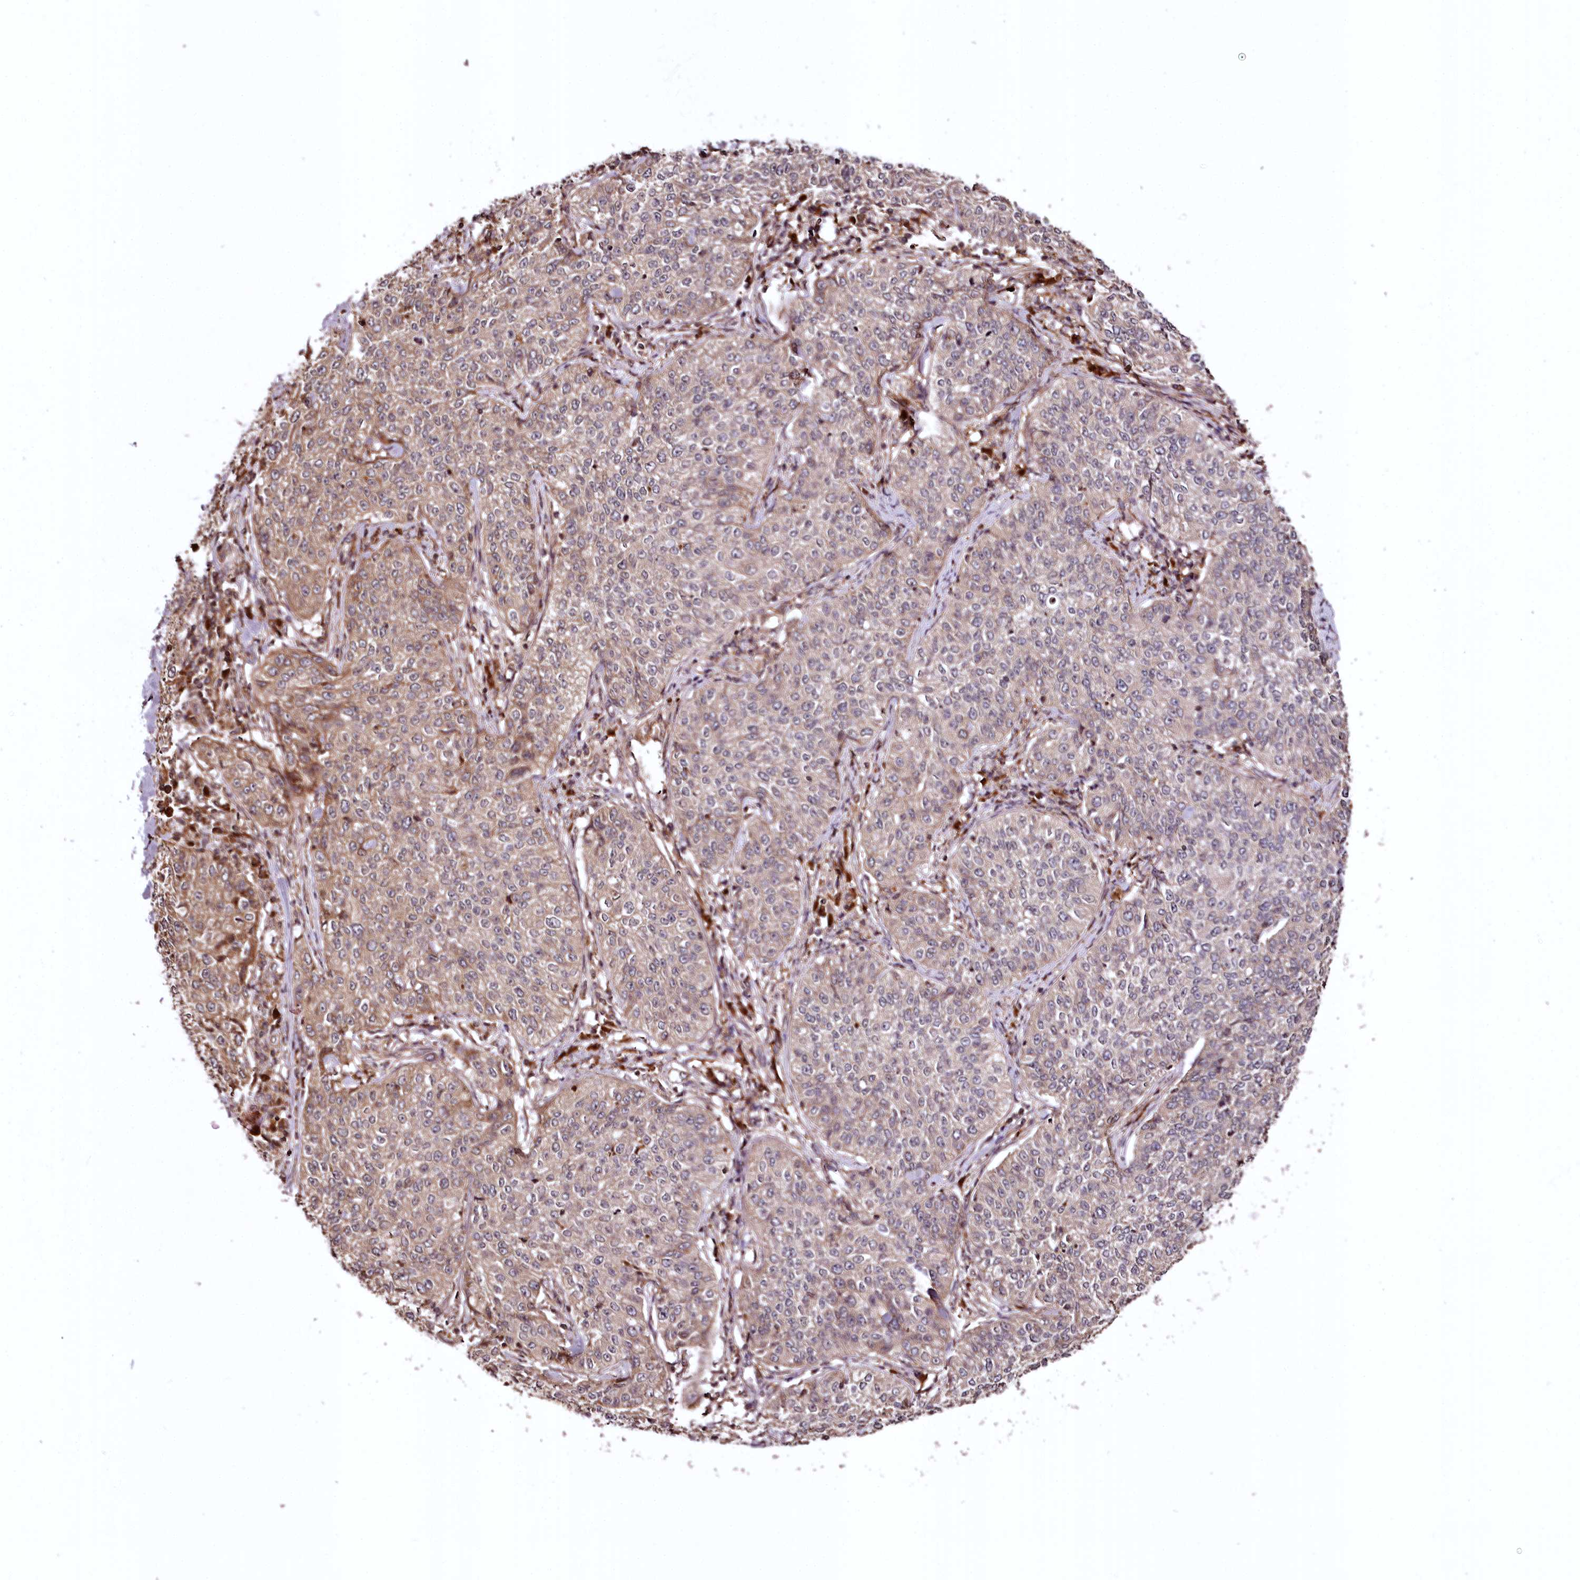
{"staining": {"intensity": "negative", "quantity": "none", "location": "none"}, "tissue": "cervical cancer", "cell_type": "Tumor cells", "image_type": "cancer", "snomed": [{"axis": "morphology", "description": "Squamous cell carcinoma, NOS"}, {"axis": "topography", "description": "Cervix"}], "caption": "Immunohistochemical staining of human cervical squamous cell carcinoma demonstrates no significant expression in tumor cells.", "gene": "TTC12", "patient": {"sex": "female", "age": 35}}